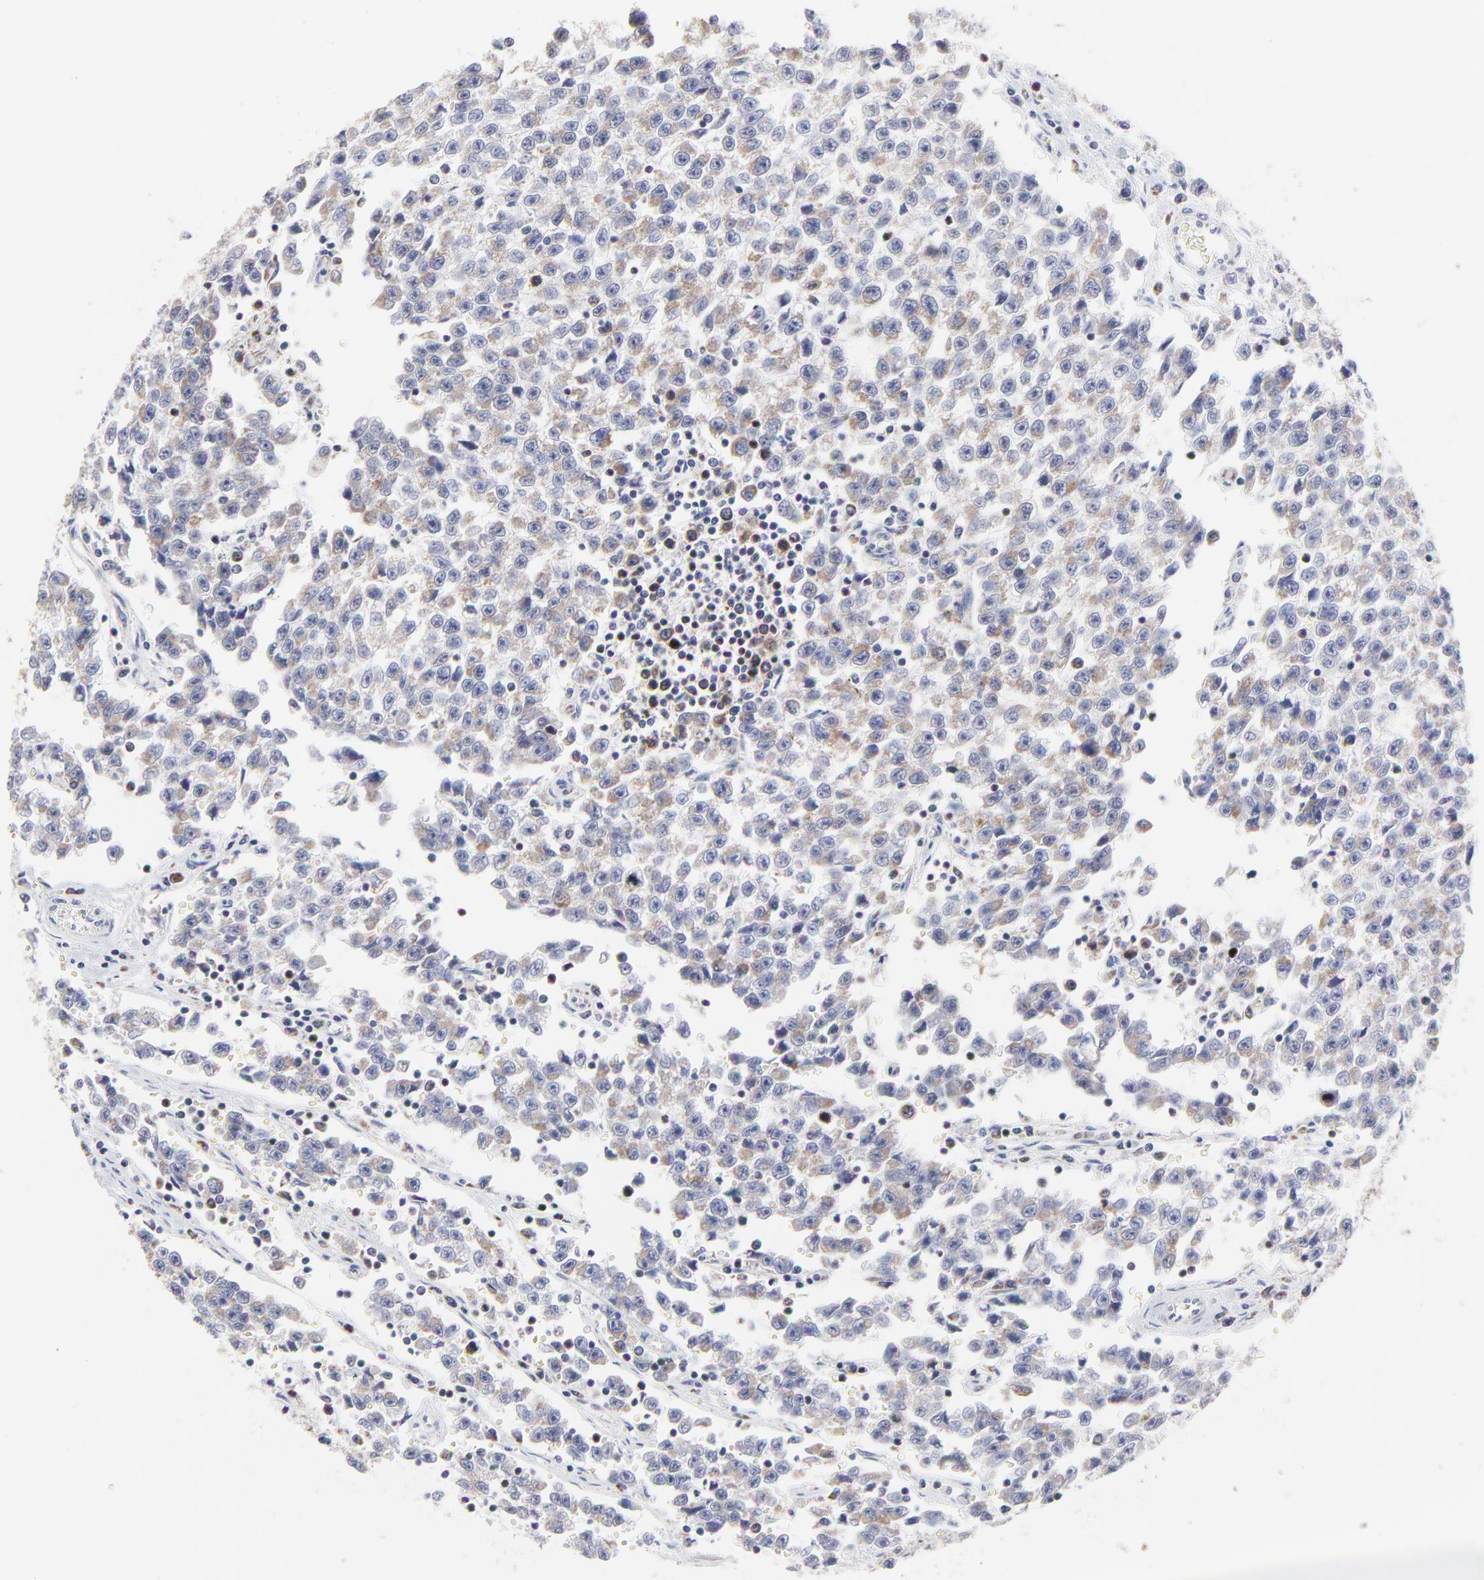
{"staining": {"intensity": "weak", "quantity": ">75%", "location": "cytoplasmic/membranous"}, "tissue": "testis cancer", "cell_type": "Tumor cells", "image_type": "cancer", "snomed": [{"axis": "morphology", "description": "Seminoma, NOS"}, {"axis": "topography", "description": "Testis"}], "caption": "A brown stain labels weak cytoplasmic/membranous staining of a protein in testis cancer tumor cells.", "gene": "NCAPH", "patient": {"sex": "male", "age": 35}}